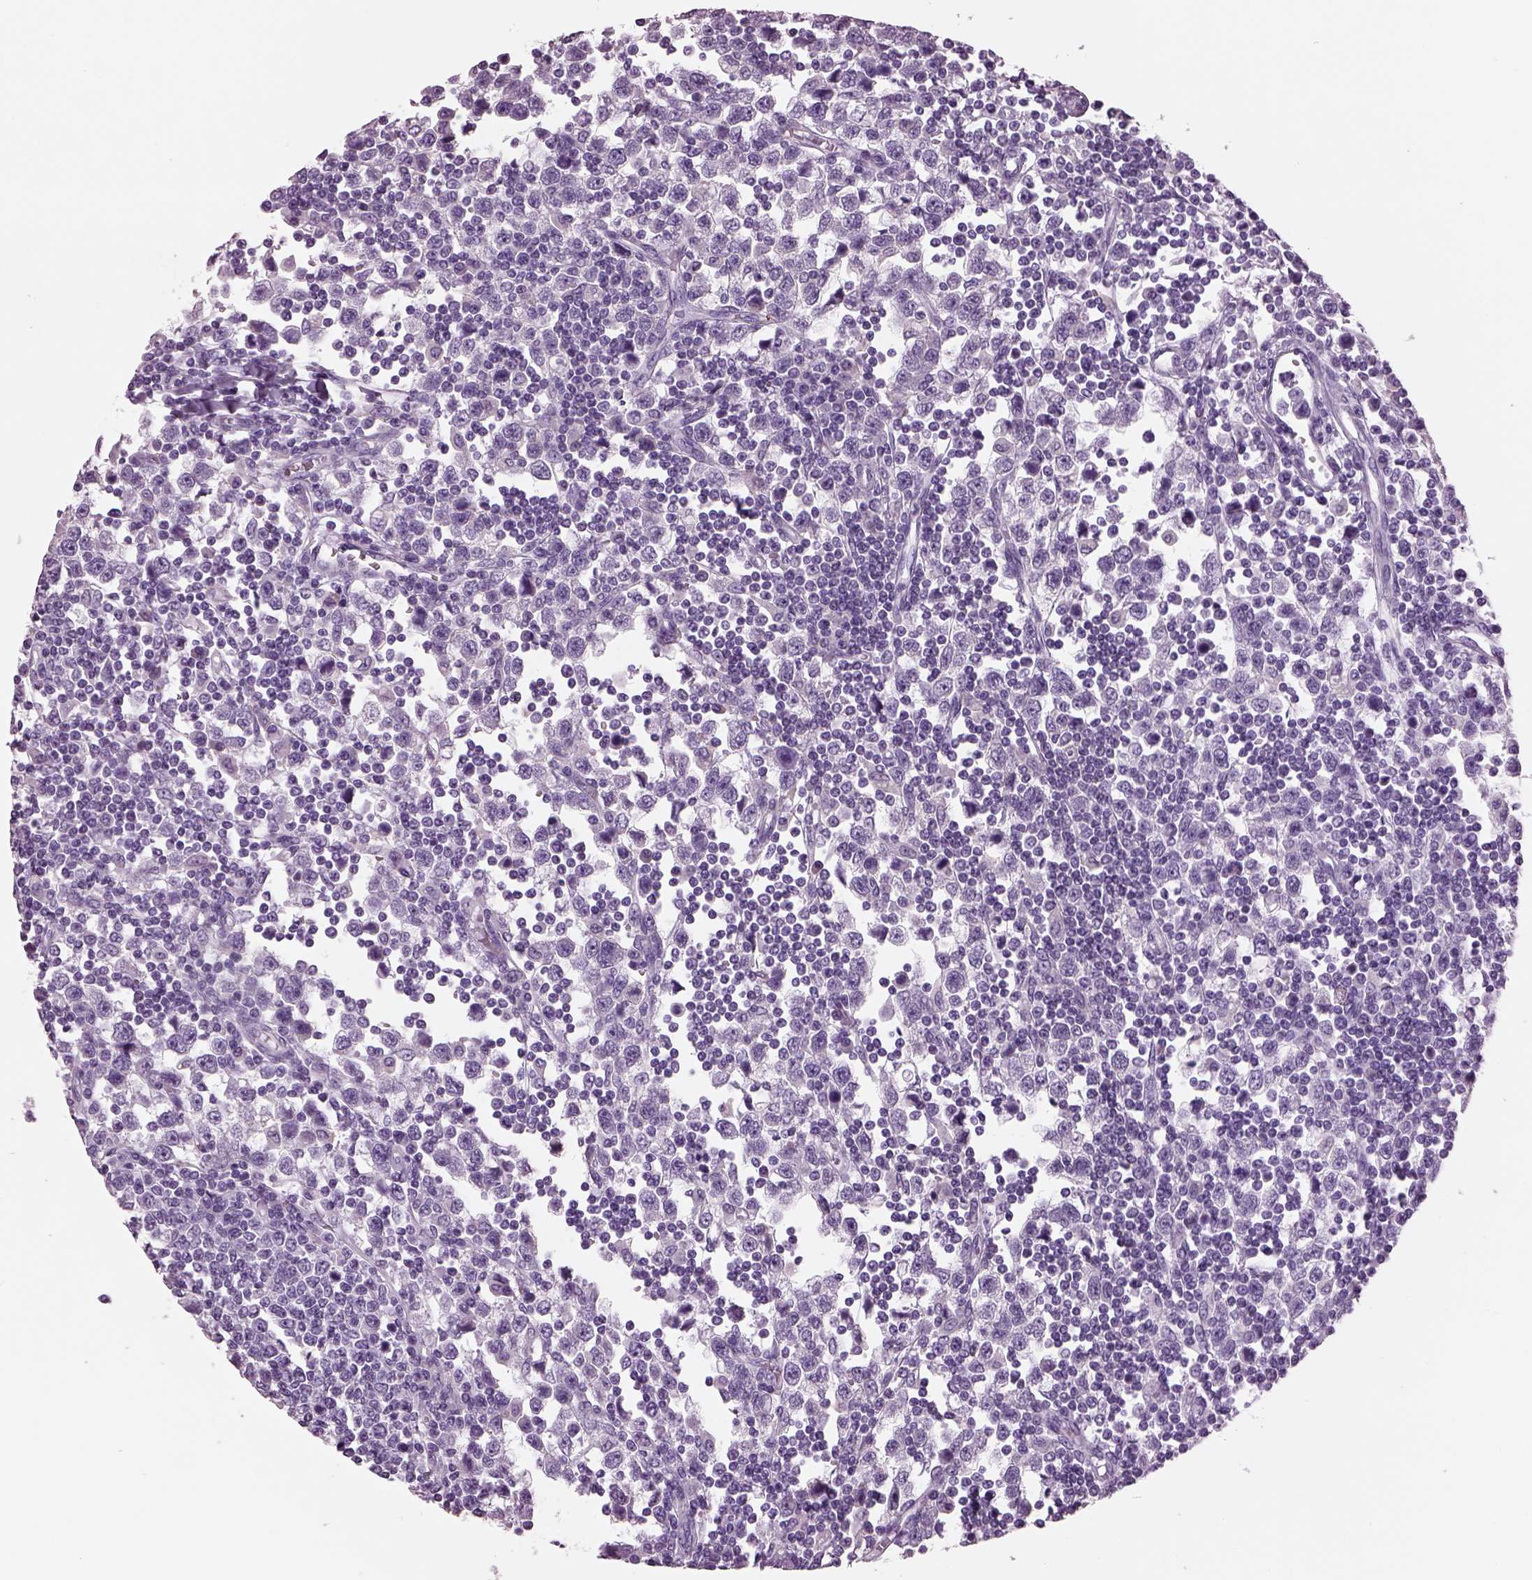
{"staining": {"intensity": "negative", "quantity": "none", "location": "none"}, "tissue": "testis cancer", "cell_type": "Tumor cells", "image_type": "cancer", "snomed": [{"axis": "morphology", "description": "Seminoma, NOS"}, {"axis": "topography", "description": "Testis"}], "caption": "There is no significant expression in tumor cells of testis cancer.", "gene": "KRTAP3-2", "patient": {"sex": "male", "age": 34}}